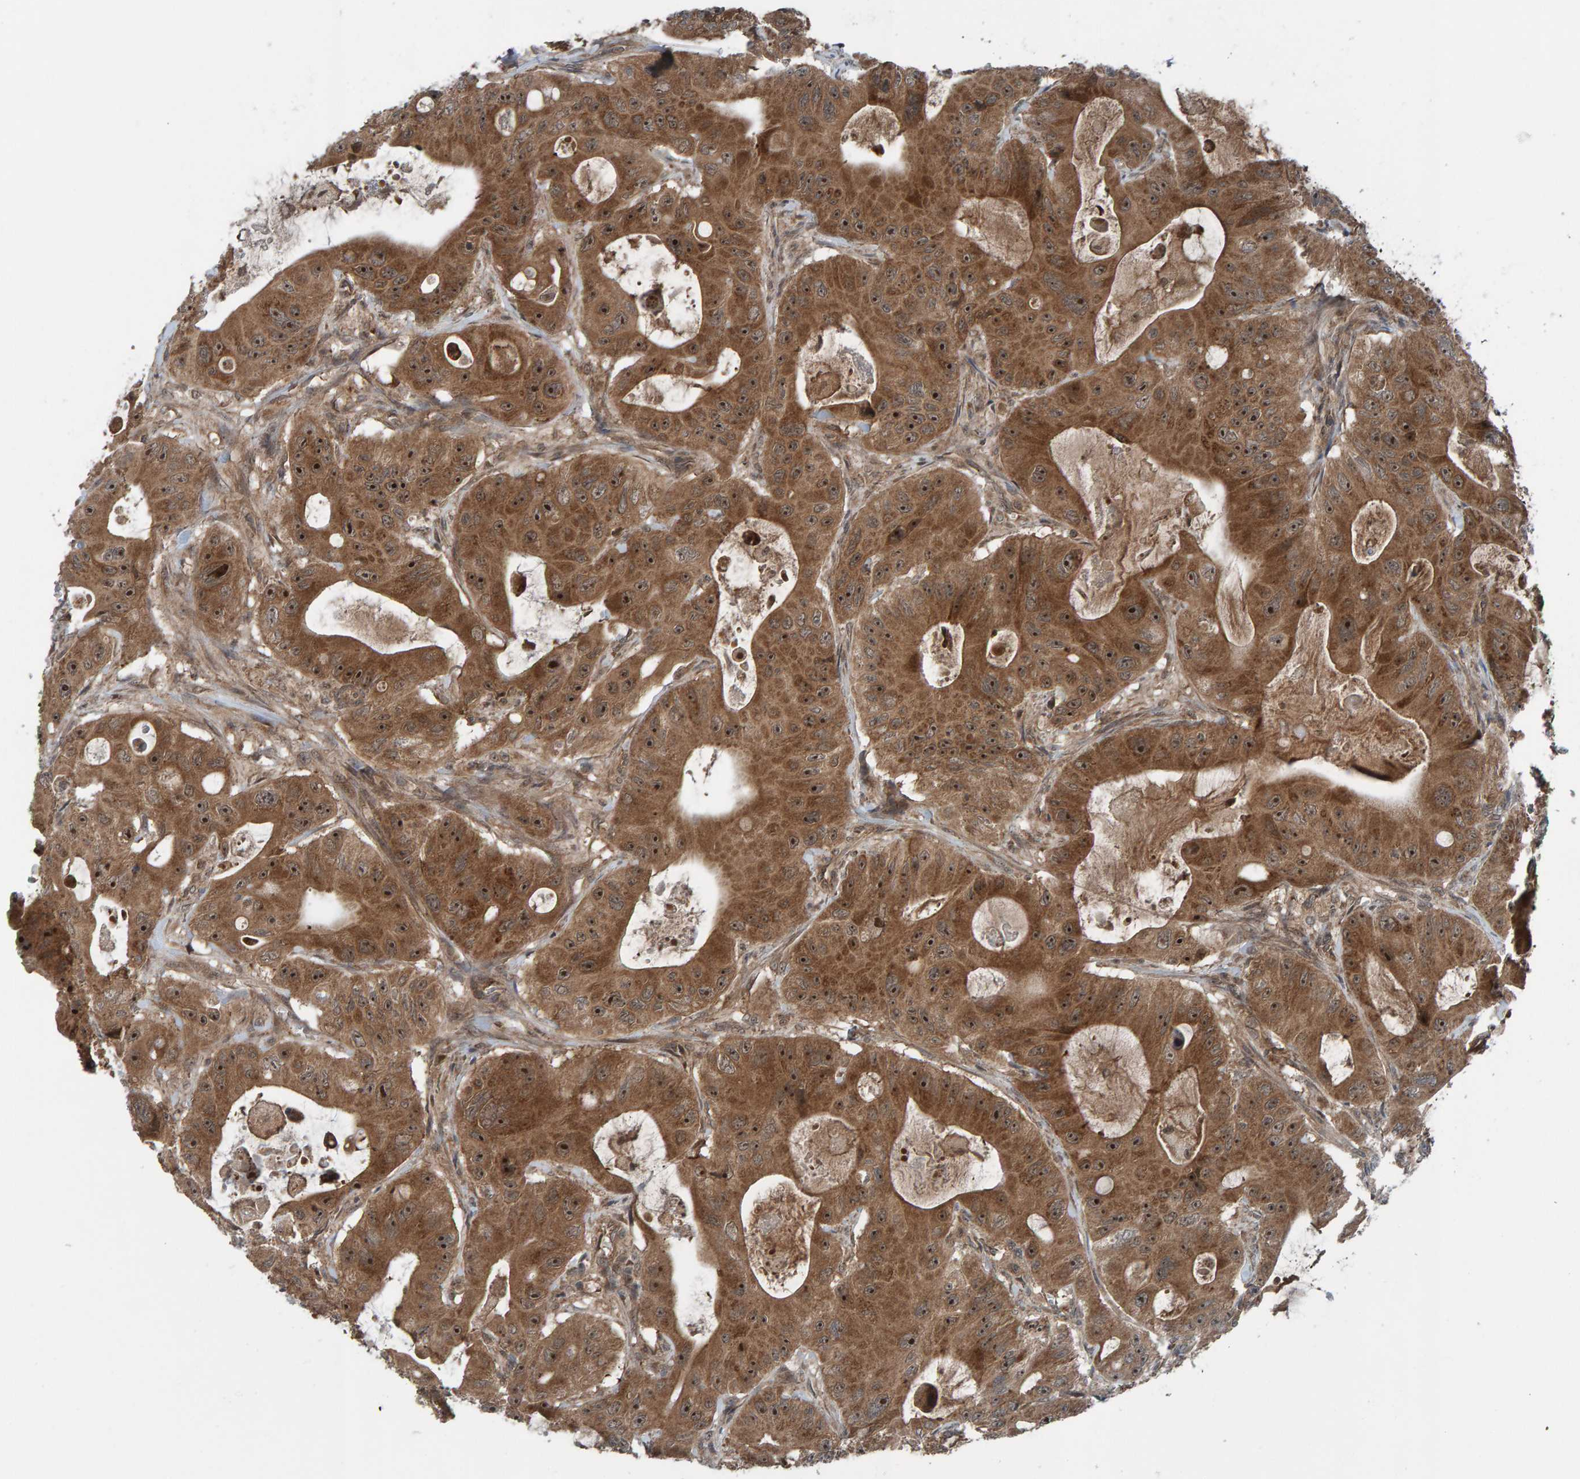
{"staining": {"intensity": "moderate", "quantity": ">75%", "location": "cytoplasmic/membranous,nuclear"}, "tissue": "colorectal cancer", "cell_type": "Tumor cells", "image_type": "cancer", "snomed": [{"axis": "morphology", "description": "Adenocarcinoma, NOS"}, {"axis": "topography", "description": "Colon"}], "caption": "An IHC image of neoplastic tissue is shown. Protein staining in brown highlights moderate cytoplasmic/membranous and nuclear positivity in colorectal cancer (adenocarcinoma) within tumor cells. (IHC, brightfield microscopy, high magnification).", "gene": "CUEDC1", "patient": {"sex": "female", "age": 46}}